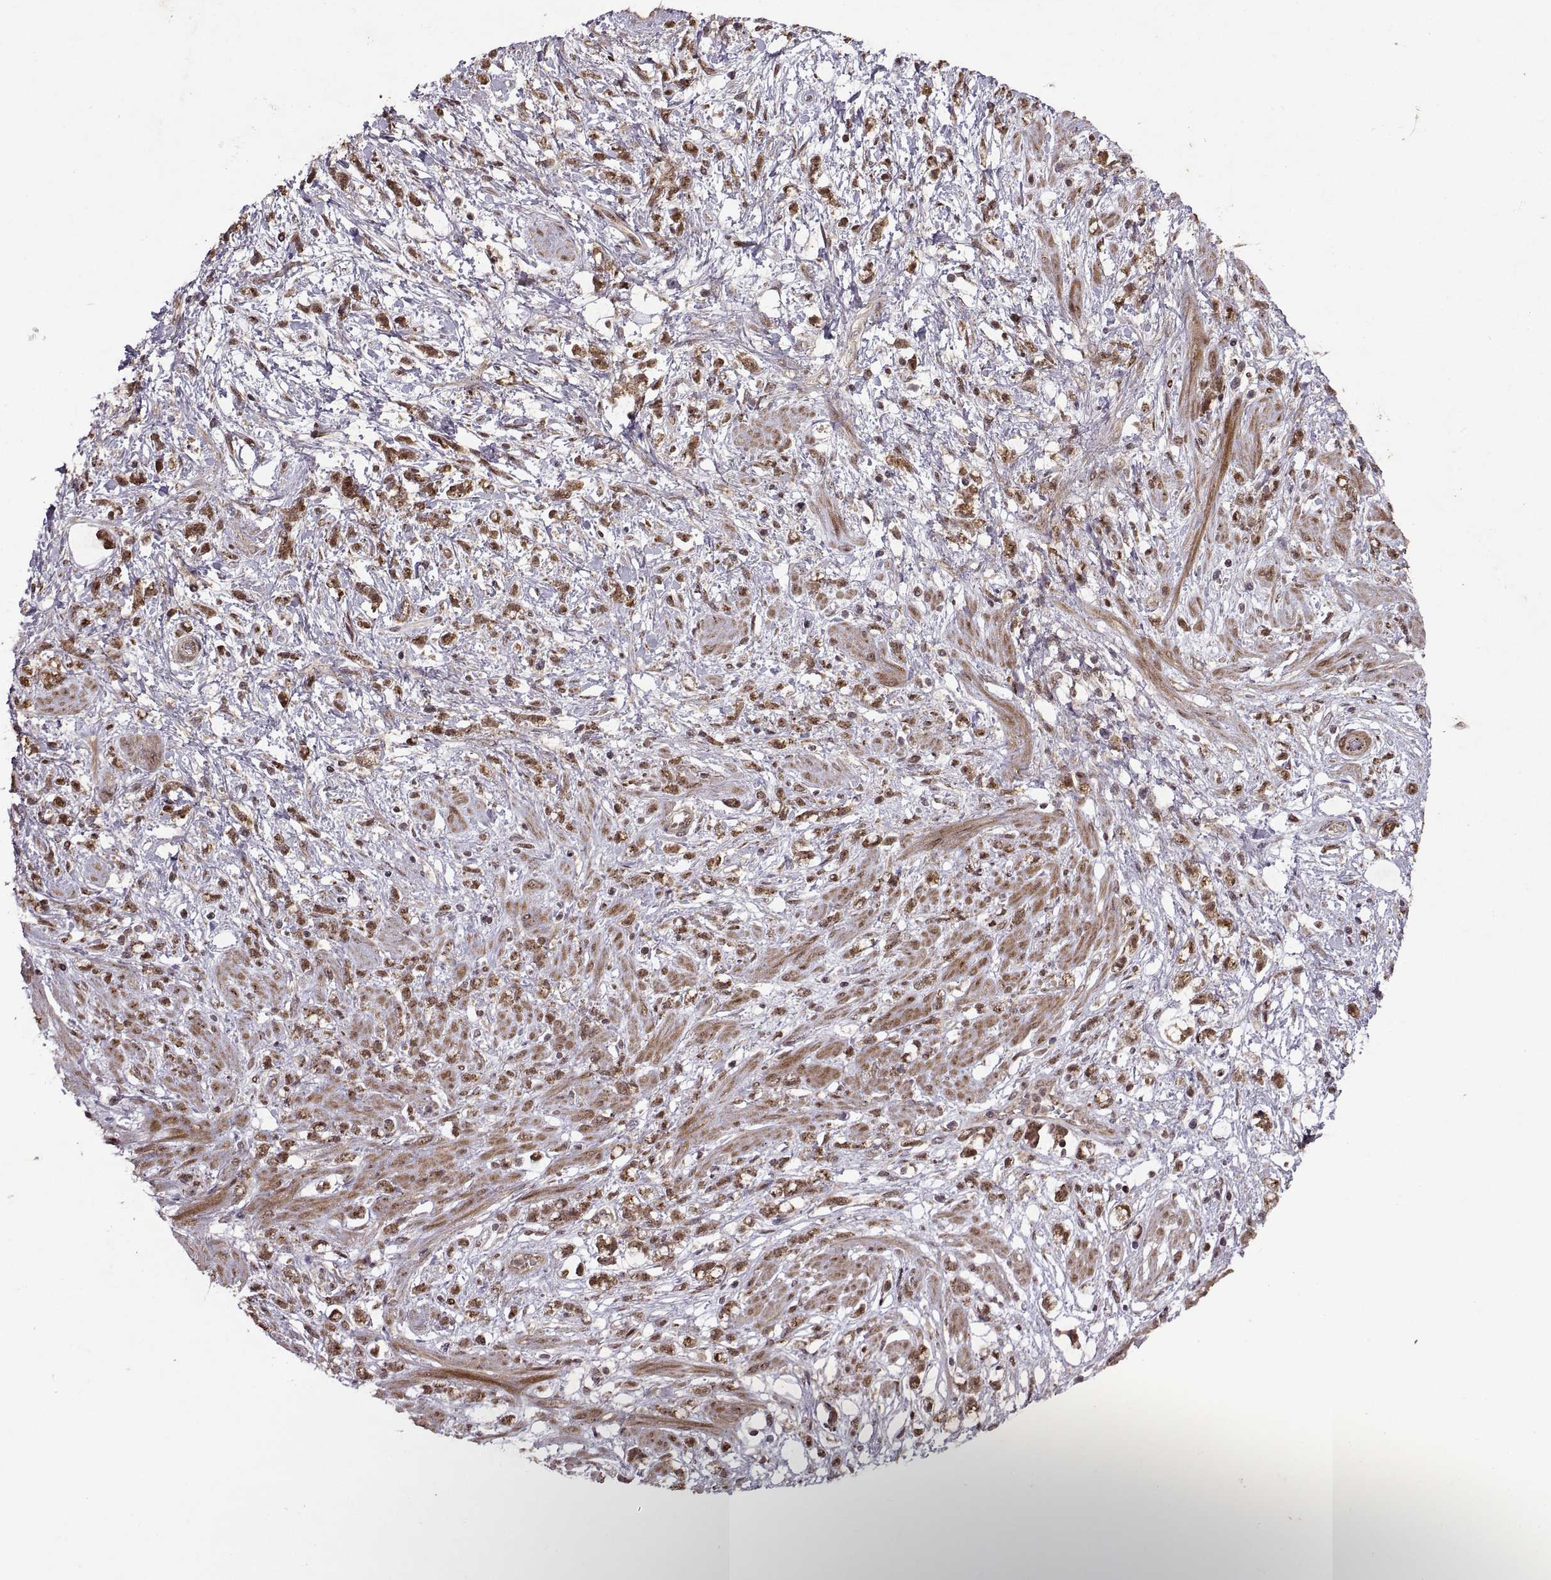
{"staining": {"intensity": "moderate", "quantity": ">75%", "location": "cytoplasmic/membranous"}, "tissue": "stomach cancer", "cell_type": "Tumor cells", "image_type": "cancer", "snomed": [{"axis": "morphology", "description": "Adenocarcinoma, NOS"}, {"axis": "topography", "description": "Stomach"}], "caption": "Immunohistochemical staining of human stomach adenocarcinoma exhibits moderate cytoplasmic/membranous protein positivity in about >75% of tumor cells. Nuclei are stained in blue.", "gene": "PTOV1", "patient": {"sex": "female", "age": 60}}